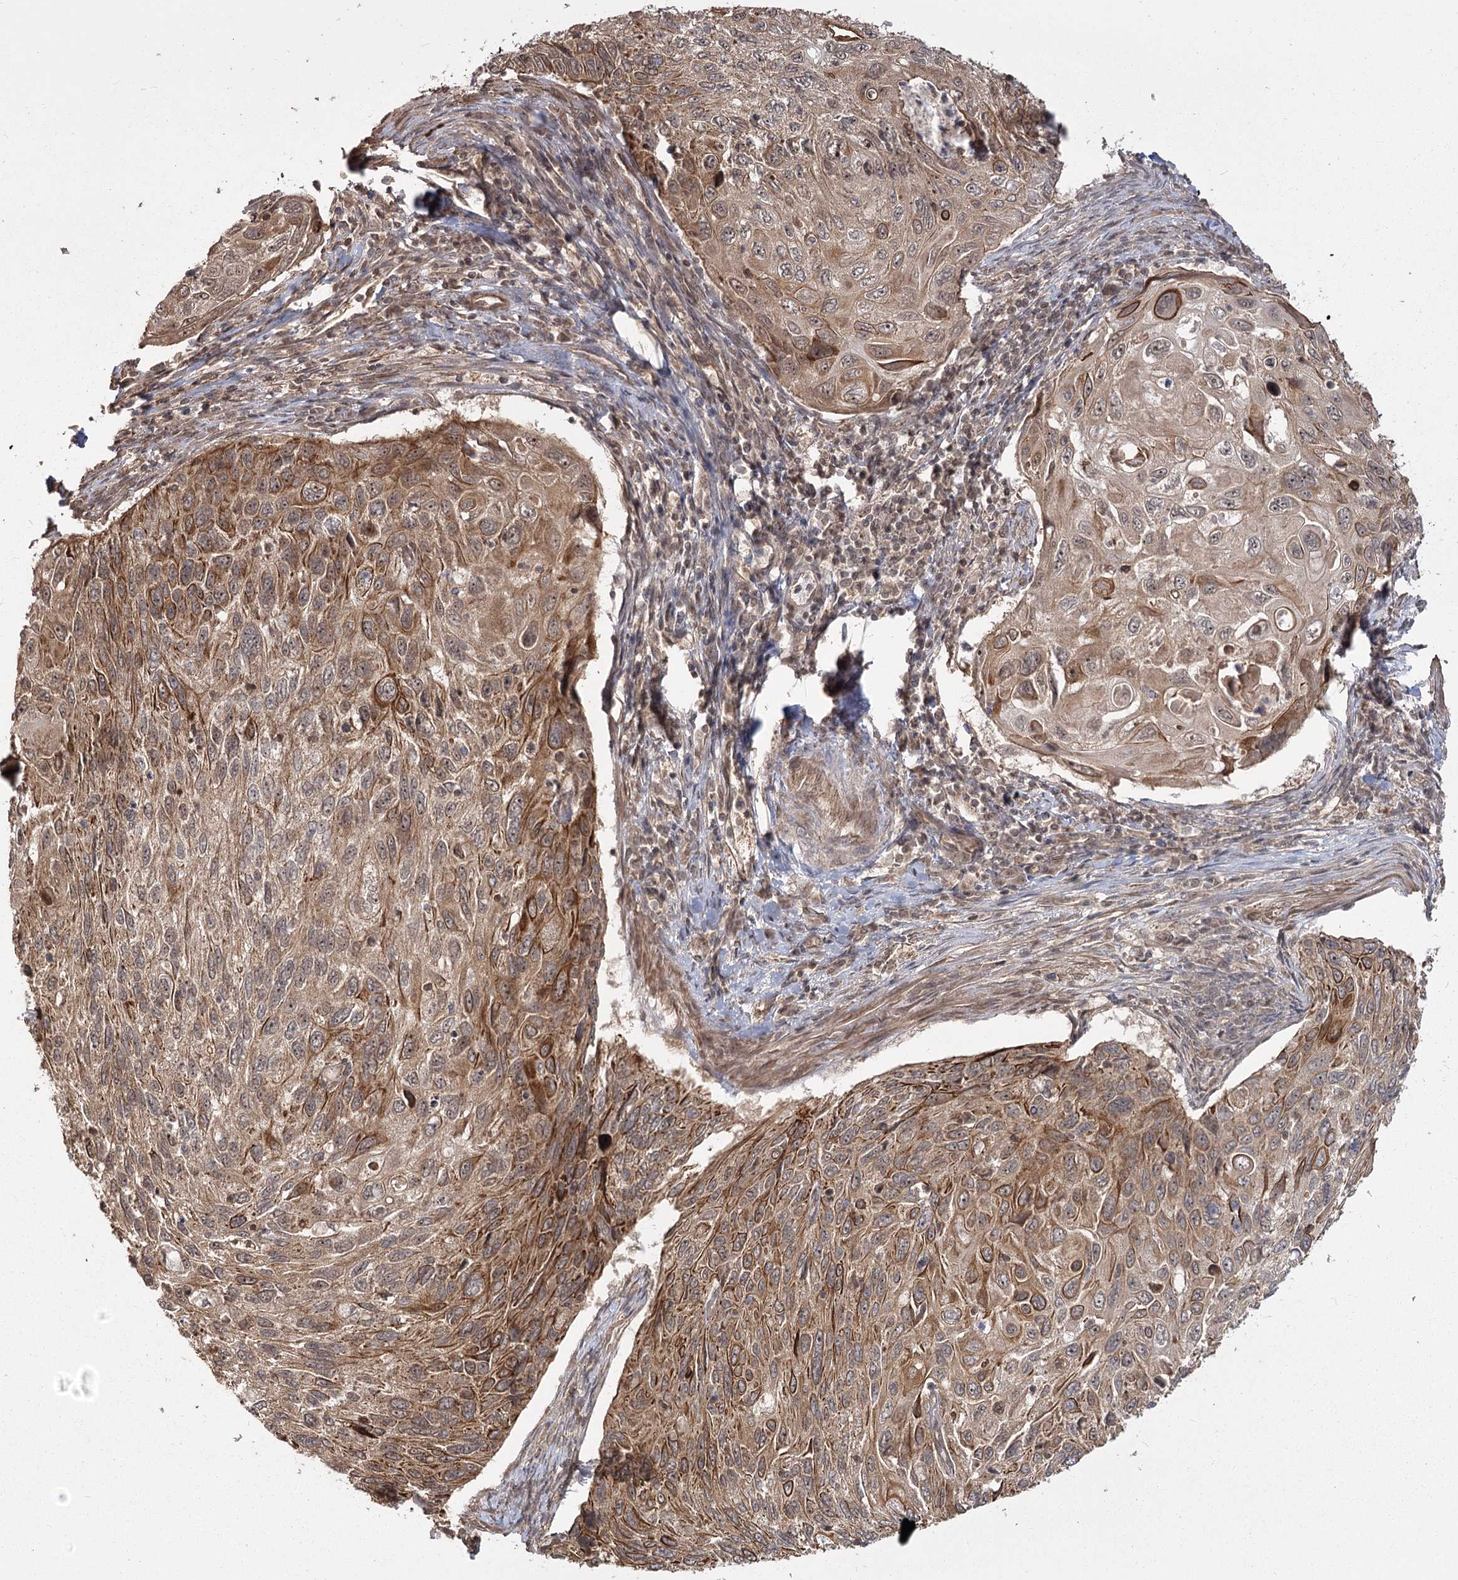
{"staining": {"intensity": "moderate", "quantity": ">75%", "location": "cytoplasmic/membranous"}, "tissue": "cervical cancer", "cell_type": "Tumor cells", "image_type": "cancer", "snomed": [{"axis": "morphology", "description": "Squamous cell carcinoma, NOS"}, {"axis": "topography", "description": "Cervix"}], "caption": "This image demonstrates immunohistochemistry staining of cervical cancer, with medium moderate cytoplasmic/membranous staining in about >75% of tumor cells.", "gene": "R3HDM2", "patient": {"sex": "female", "age": 70}}